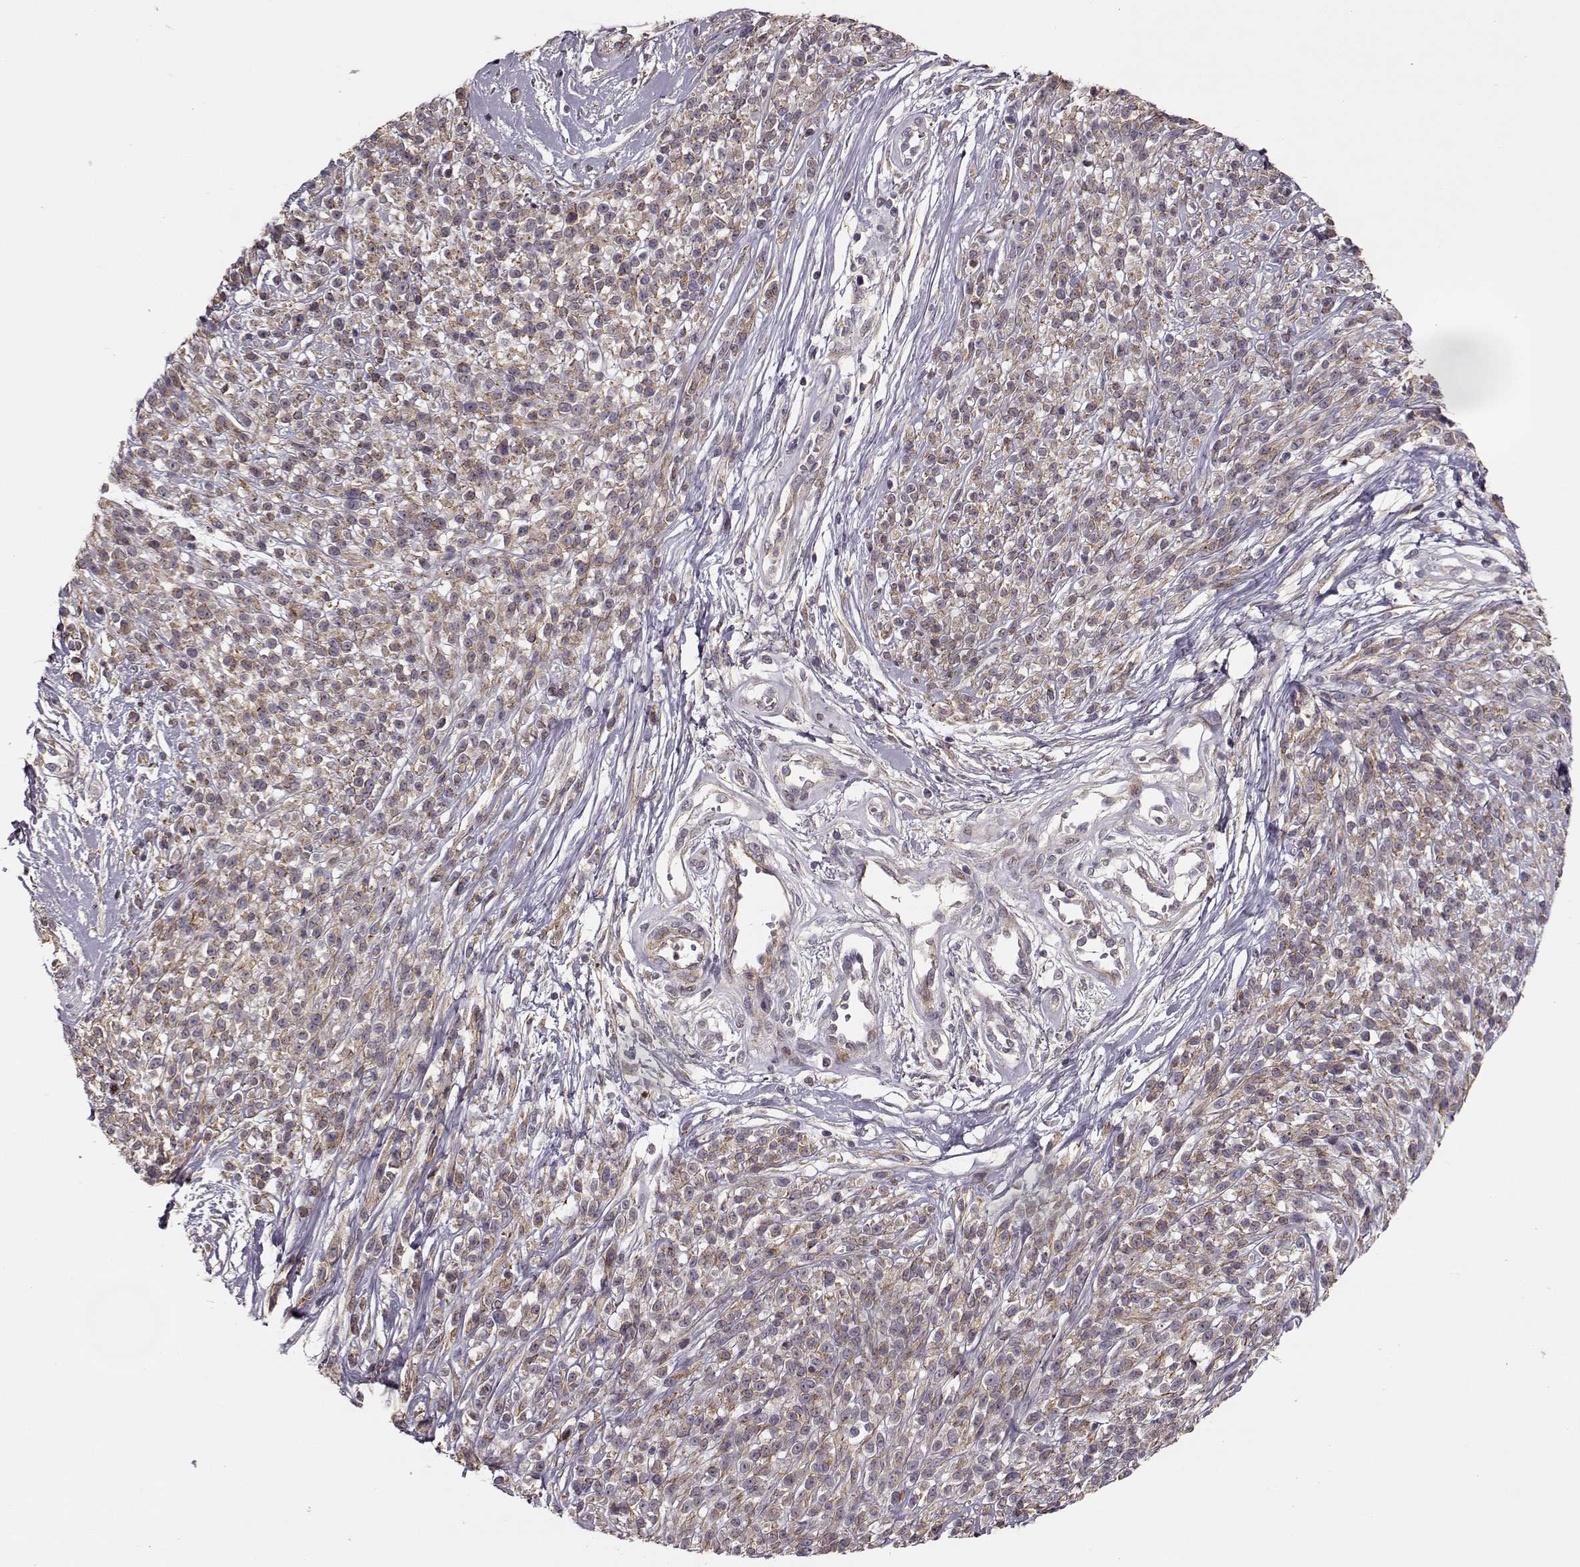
{"staining": {"intensity": "weak", "quantity": ">75%", "location": "cytoplasmic/membranous"}, "tissue": "melanoma", "cell_type": "Tumor cells", "image_type": "cancer", "snomed": [{"axis": "morphology", "description": "Malignant melanoma, NOS"}, {"axis": "topography", "description": "Skin"}, {"axis": "topography", "description": "Skin of trunk"}], "caption": "Immunohistochemistry (IHC) image of human malignant melanoma stained for a protein (brown), which demonstrates low levels of weak cytoplasmic/membranous expression in about >75% of tumor cells.", "gene": "MTR", "patient": {"sex": "male", "age": 74}}